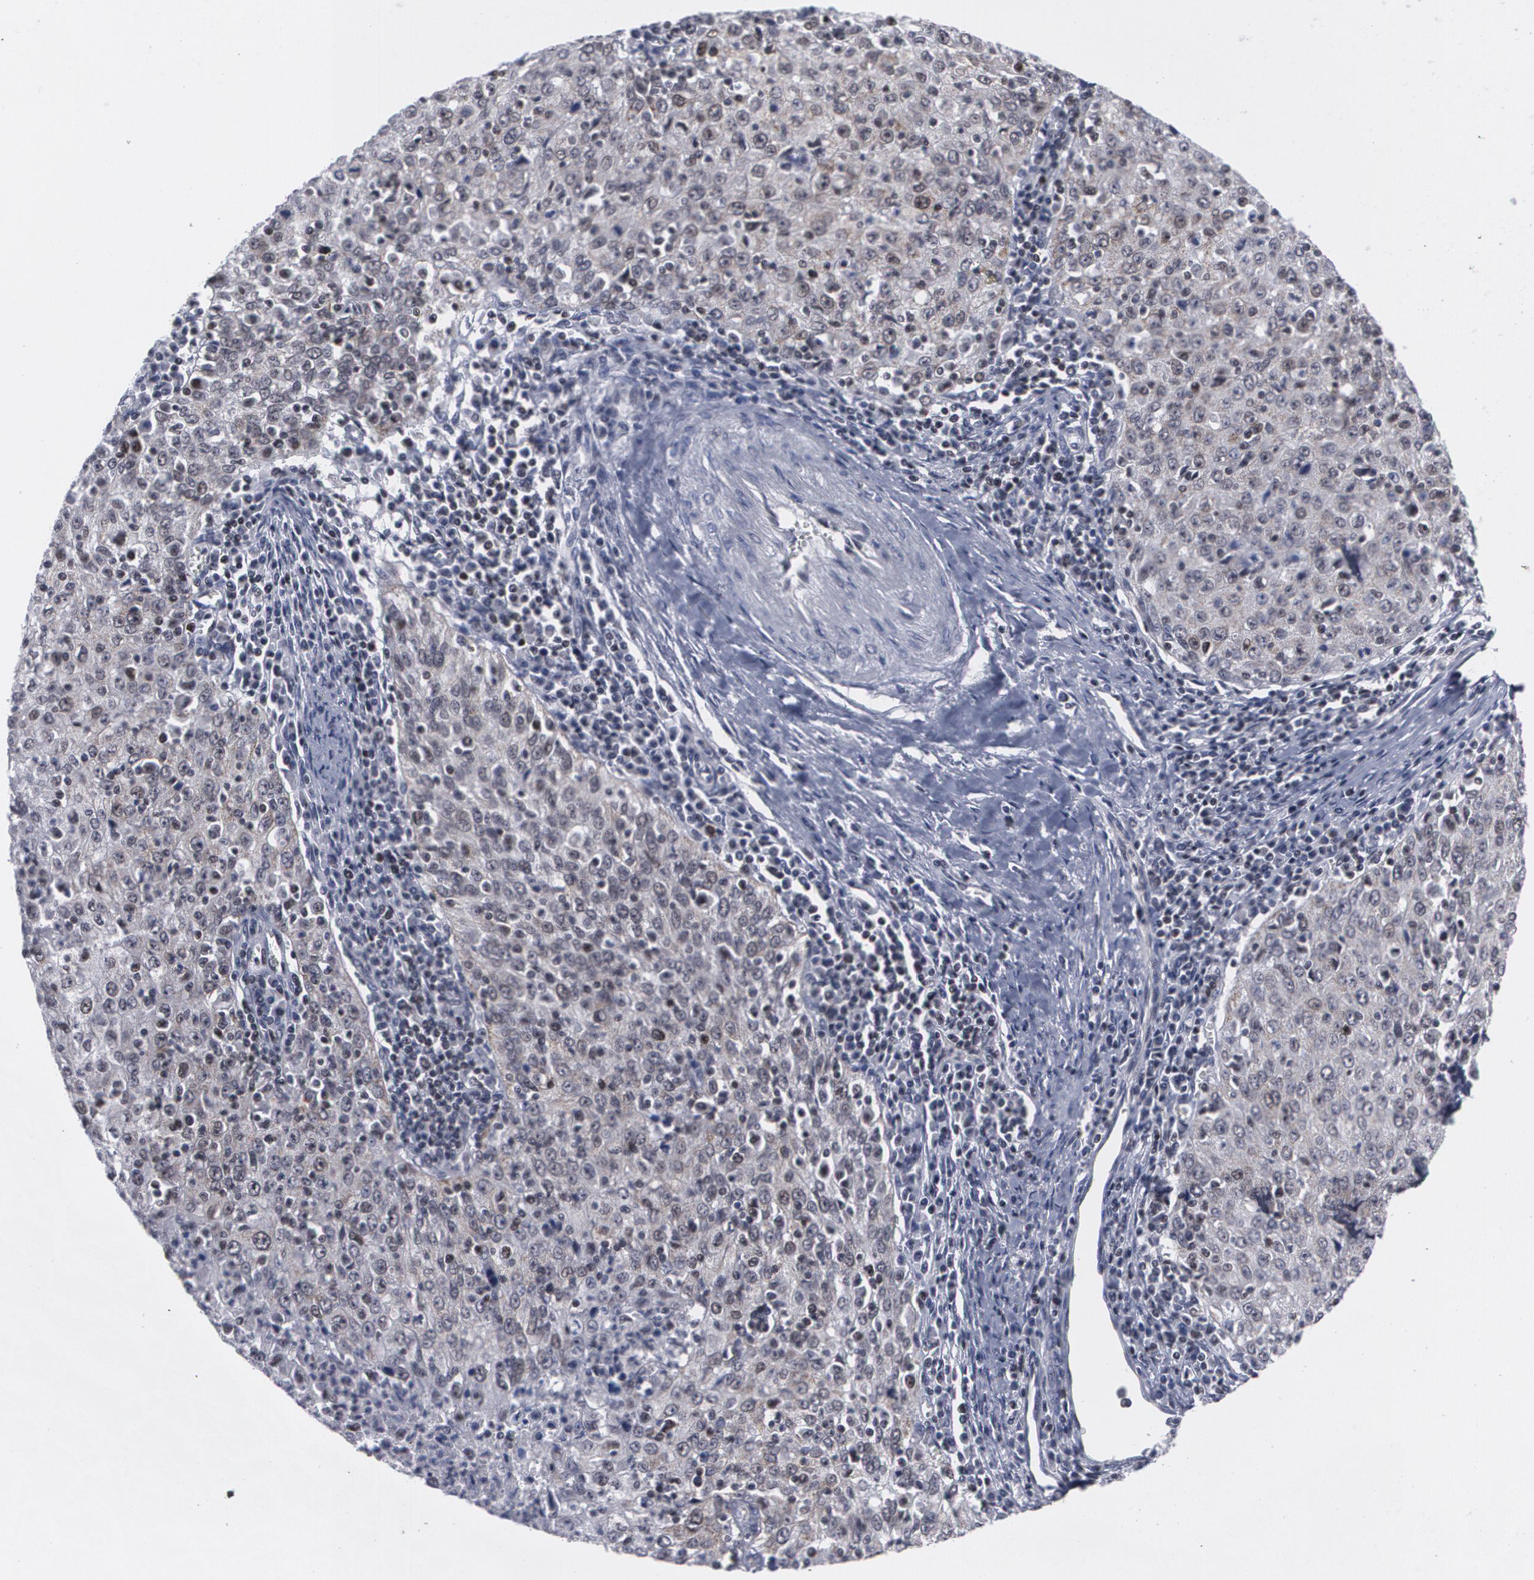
{"staining": {"intensity": "moderate", "quantity": "25%-75%", "location": "cytoplasmic/membranous"}, "tissue": "cervical cancer", "cell_type": "Tumor cells", "image_type": "cancer", "snomed": [{"axis": "morphology", "description": "Squamous cell carcinoma, NOS"}, {"axis": "topography", "description": "Cervix"}], "caption": "DAB (3,3'-diaminobenzidine) immunohistochemical staining of human cervical cancer exhibits moderate cytoplasmic/membranous protein staining in approximately 25%-75% of tumor cells. The protein is shown in brown color, while the nuclei are stained blue.", "gene": "MCL1", "patient": {"sex": "female", "age": 27}}